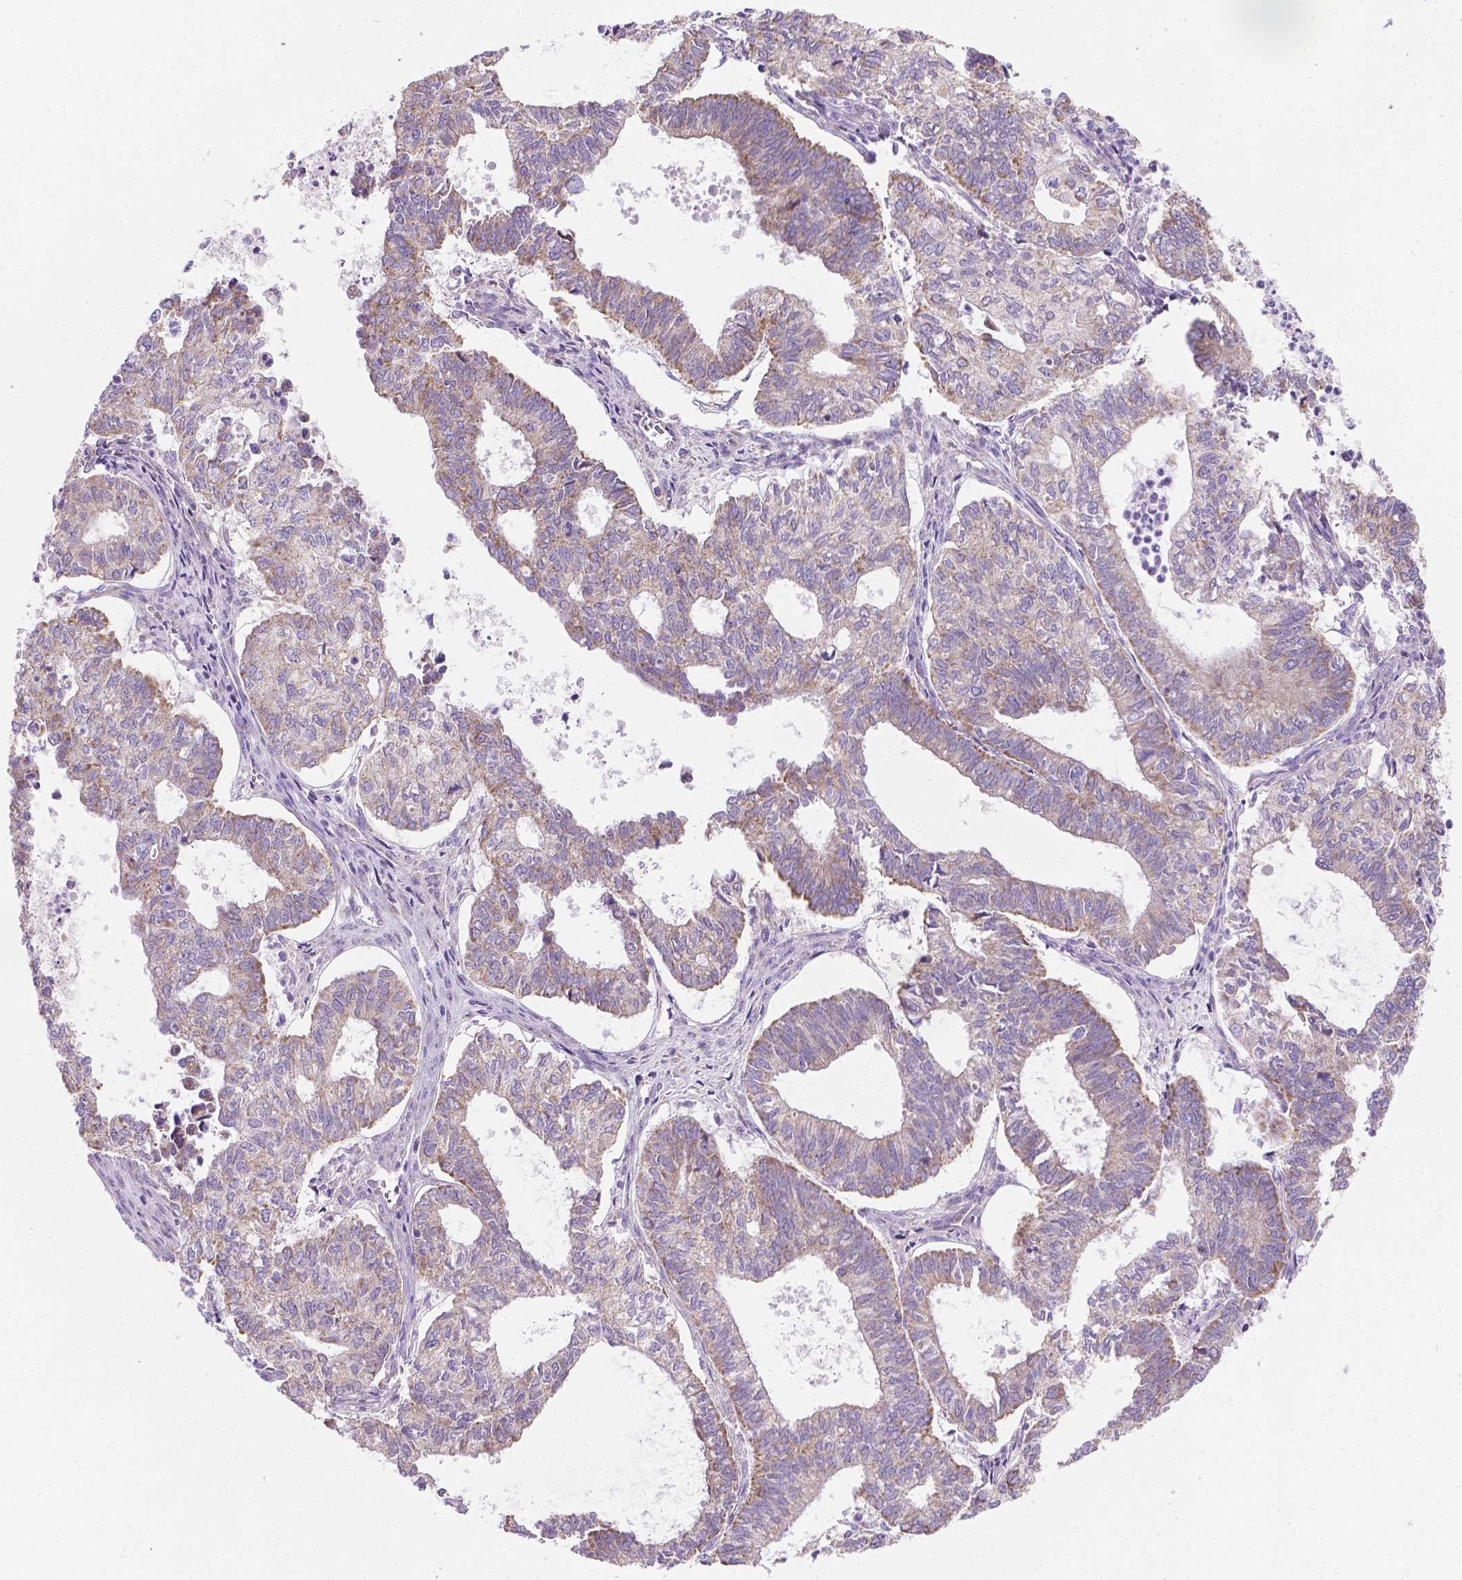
{"staining": {"intensity": "weak", "quantity": "<25%", "location": "cytoplasmic/membranous"}, "tissue": "ovarian cancer", "cell_type": "Tumor cells", "image_type": "cancer", "snomed": [{"axis": "morphology", "description": "Carcinoma, endometroid"}, {"axis": "topography", "description": "Ovary"}], "caption": "Tumor cells show no significant protein expression in ovarian endometroid carcinoma. The staining was performed using DAB to visualize the protein expression in brown, while the nuclei were stained in blue with hematoxylin (Magnification: 20x).", "gene": "CSPG5", "patient": {"sex": "female", "age": 64}}